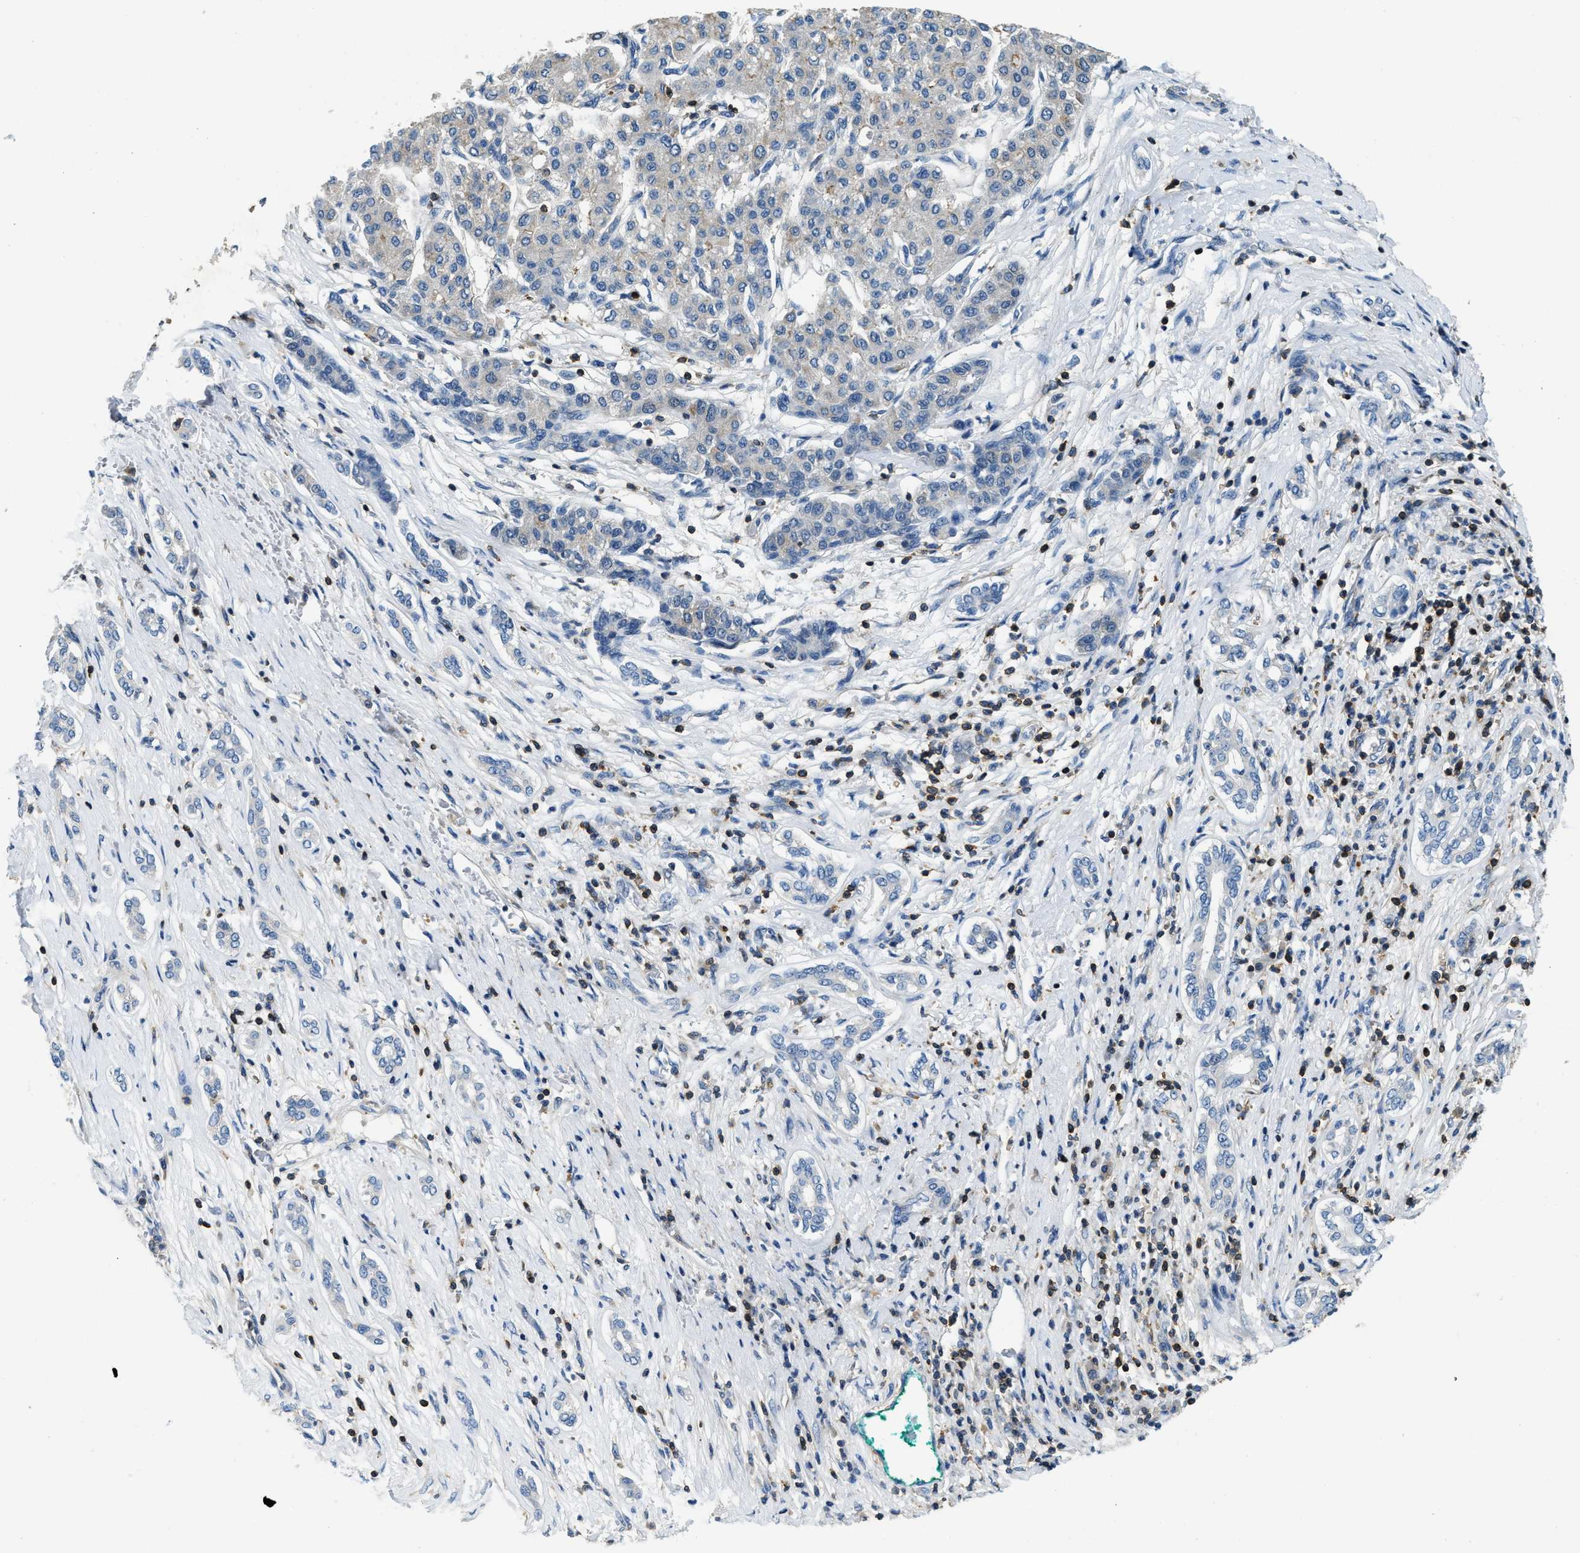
{"staining": {"intensity": "negative", "quantity": "none", "location": "none"}, "tissue": "liver cancer", "cell_type": "Tumor cells", "image_type": "cancer", "snomed": [{"axis": "morphology", "description": "Carcinoma, Hepatocellular, NOS"}, {"axis": "topography", "description": "Liver"}], "caption": "Immunohistochemistry of liver hepatocellular carcinoma shows no positivity in tumor cells.", "gene": "MYO1G", "patient": {"sex": "male", "age": 65}}